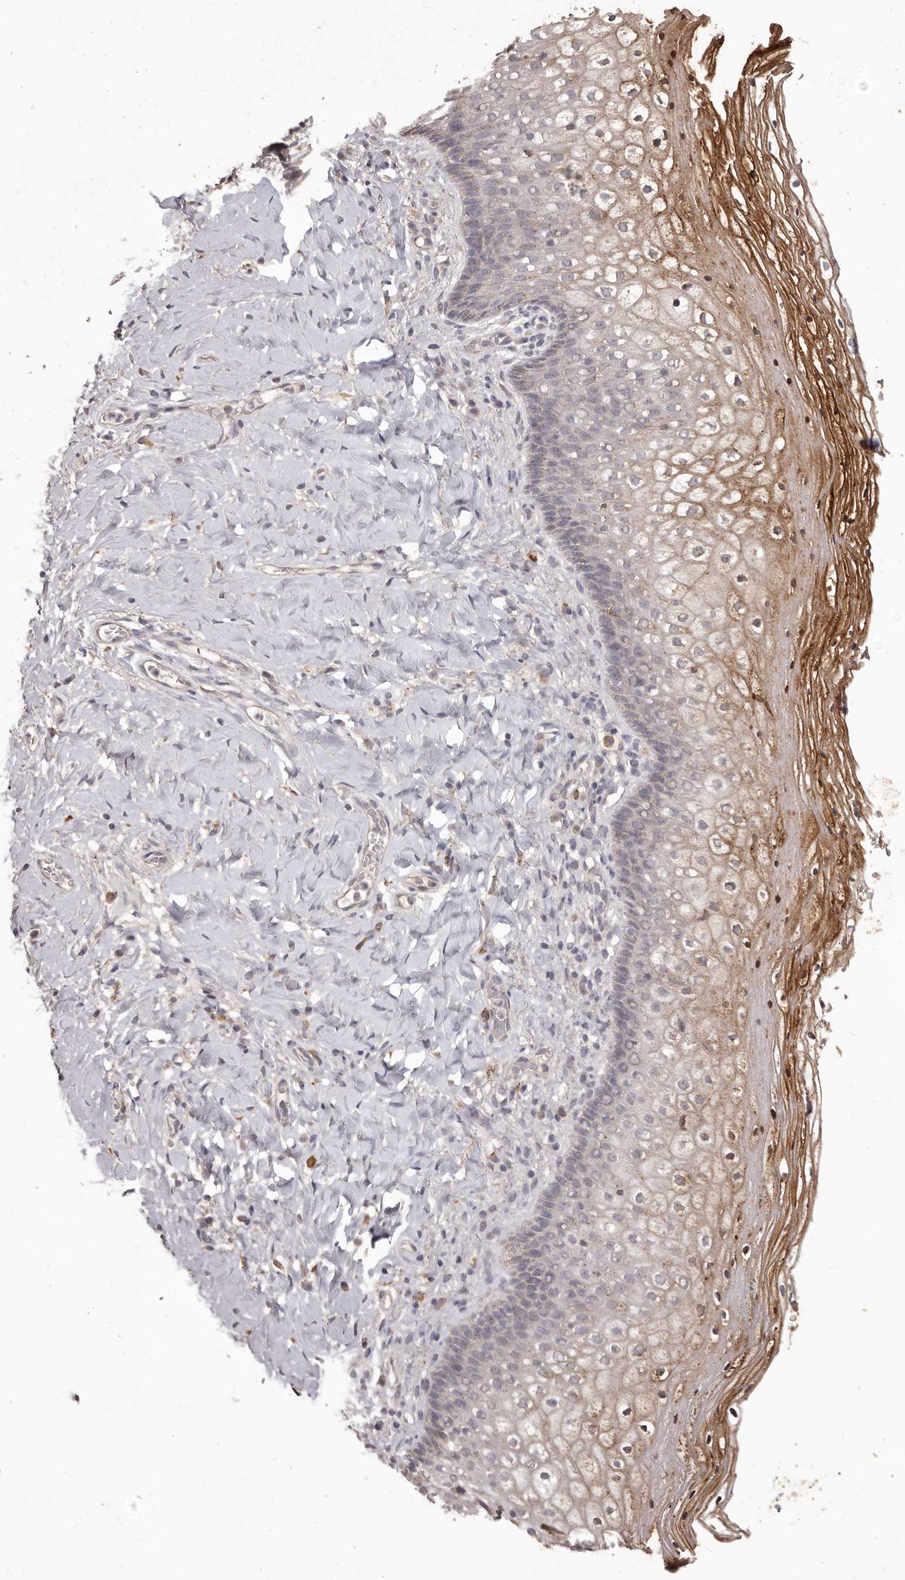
{"staining": {"intensity": "moderate", "quantity": "<25%", "location": "cytoplasmic/membranous"}, "tissue": "vagina", "cell_type": "Squamous epithelial cells", "image_type": "normal", "snomed": [{"axis": "morphology", "description": "Normal tissue, NOS"}, {"axis": "topography", "description": "Vagina"}], "caption": "IHC of benign vagina displays low levels of moderate cytoplasmic/membranous positivity in approximately <25% of squamous epithelial cells.", "gene": "PRSS27", "patient": {"sex": "female", "age": 60}}